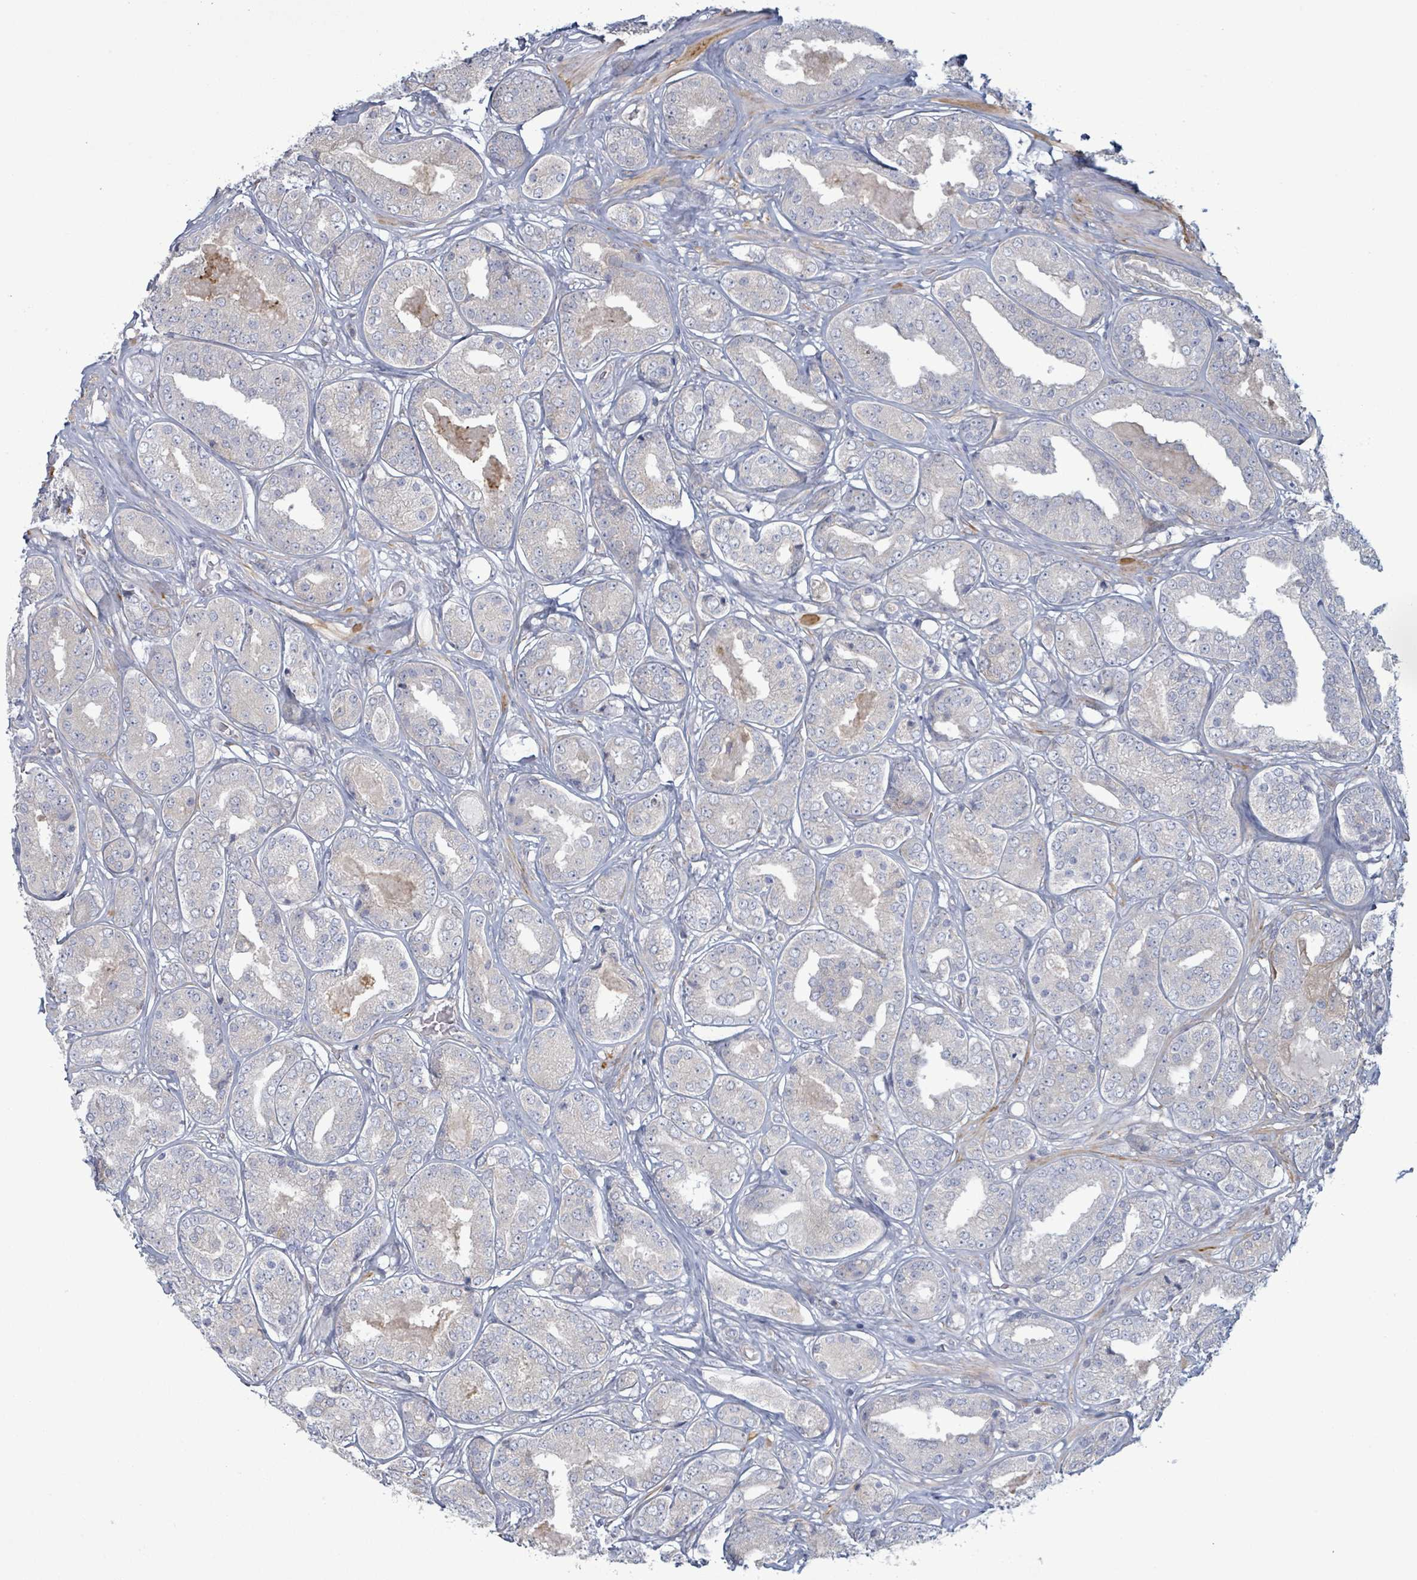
{"staining": {"intensity": "negative", "quantity": "none", "location": "none"}, "tissue": "prostate cancer", "cell_type": "Tumor cells", "image_type": "cancer", "snomed": [{"axis": "morphology", "description": "Adenocarcinoma, High grade"}, {"axis": "topography", "description": "Prostate"}], "caption": "Prostate cancer (high-grade adenocarcinoma) was stained to show a protein in brown. There is no significant staining in tumor cells.", "gene": "COL13A1", "patient": {"sex": "male", "age": 63}}